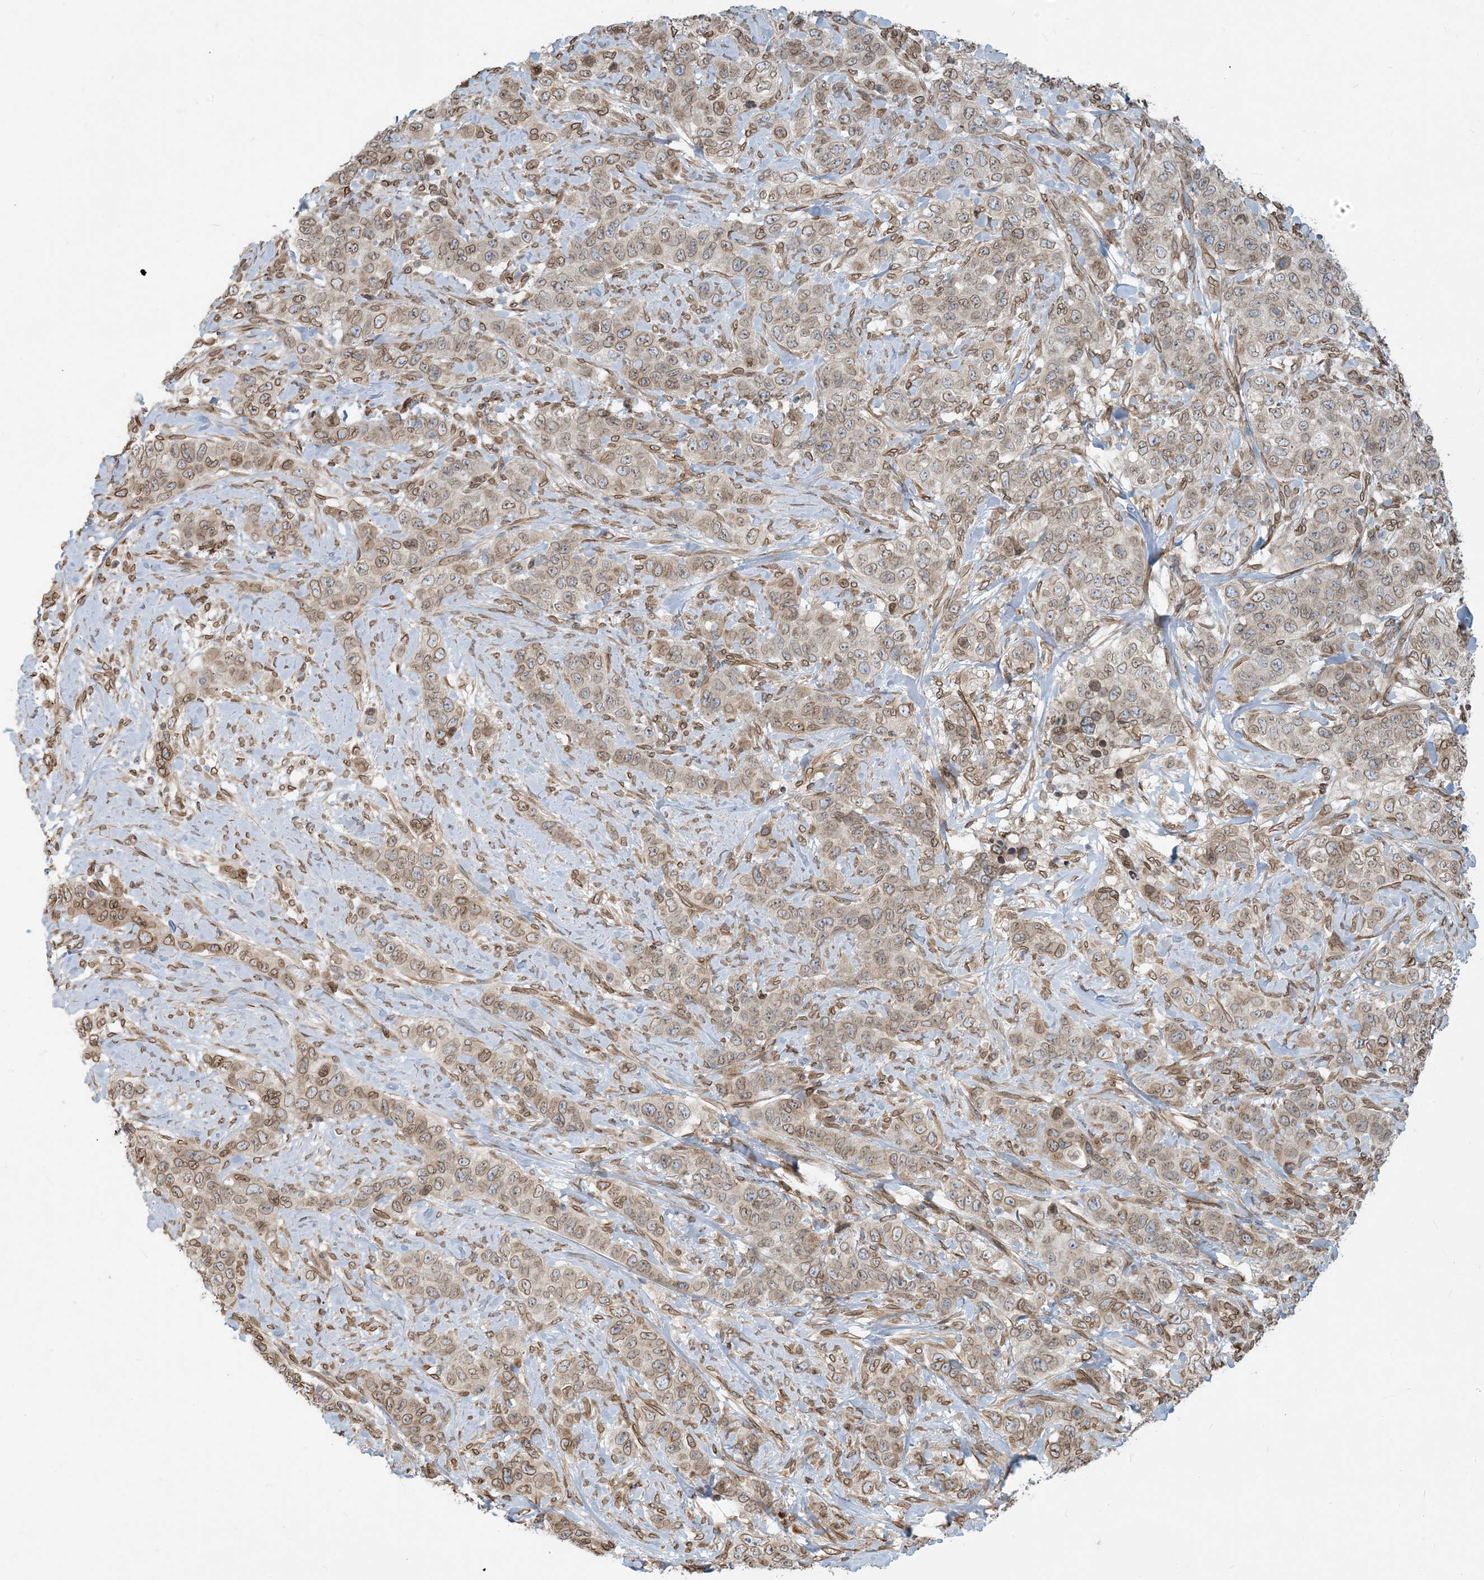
{"staining": {"intensity": "weak", "quantity": ">75%", "location": "cytoplasmic/membranous,nuclear"}, "tissue": "stomach cancer", "cell_type": "Tumor cells", "image_type": "cancer", "snomed": [{"axis": "morphology", "description": "Adenocarcinoma, NOS"}, {"axis": "topography", "description": "Stomach"}], "caption": "Immunohistochemistry of human stomach cancer (adenocarcinoma) displays low levels of weak cytoplasmic/membranous and nuclear staining in about >75% of tumor cells.", "gene": "WWP1", "patient": {"sex": "male", "age": 48}}